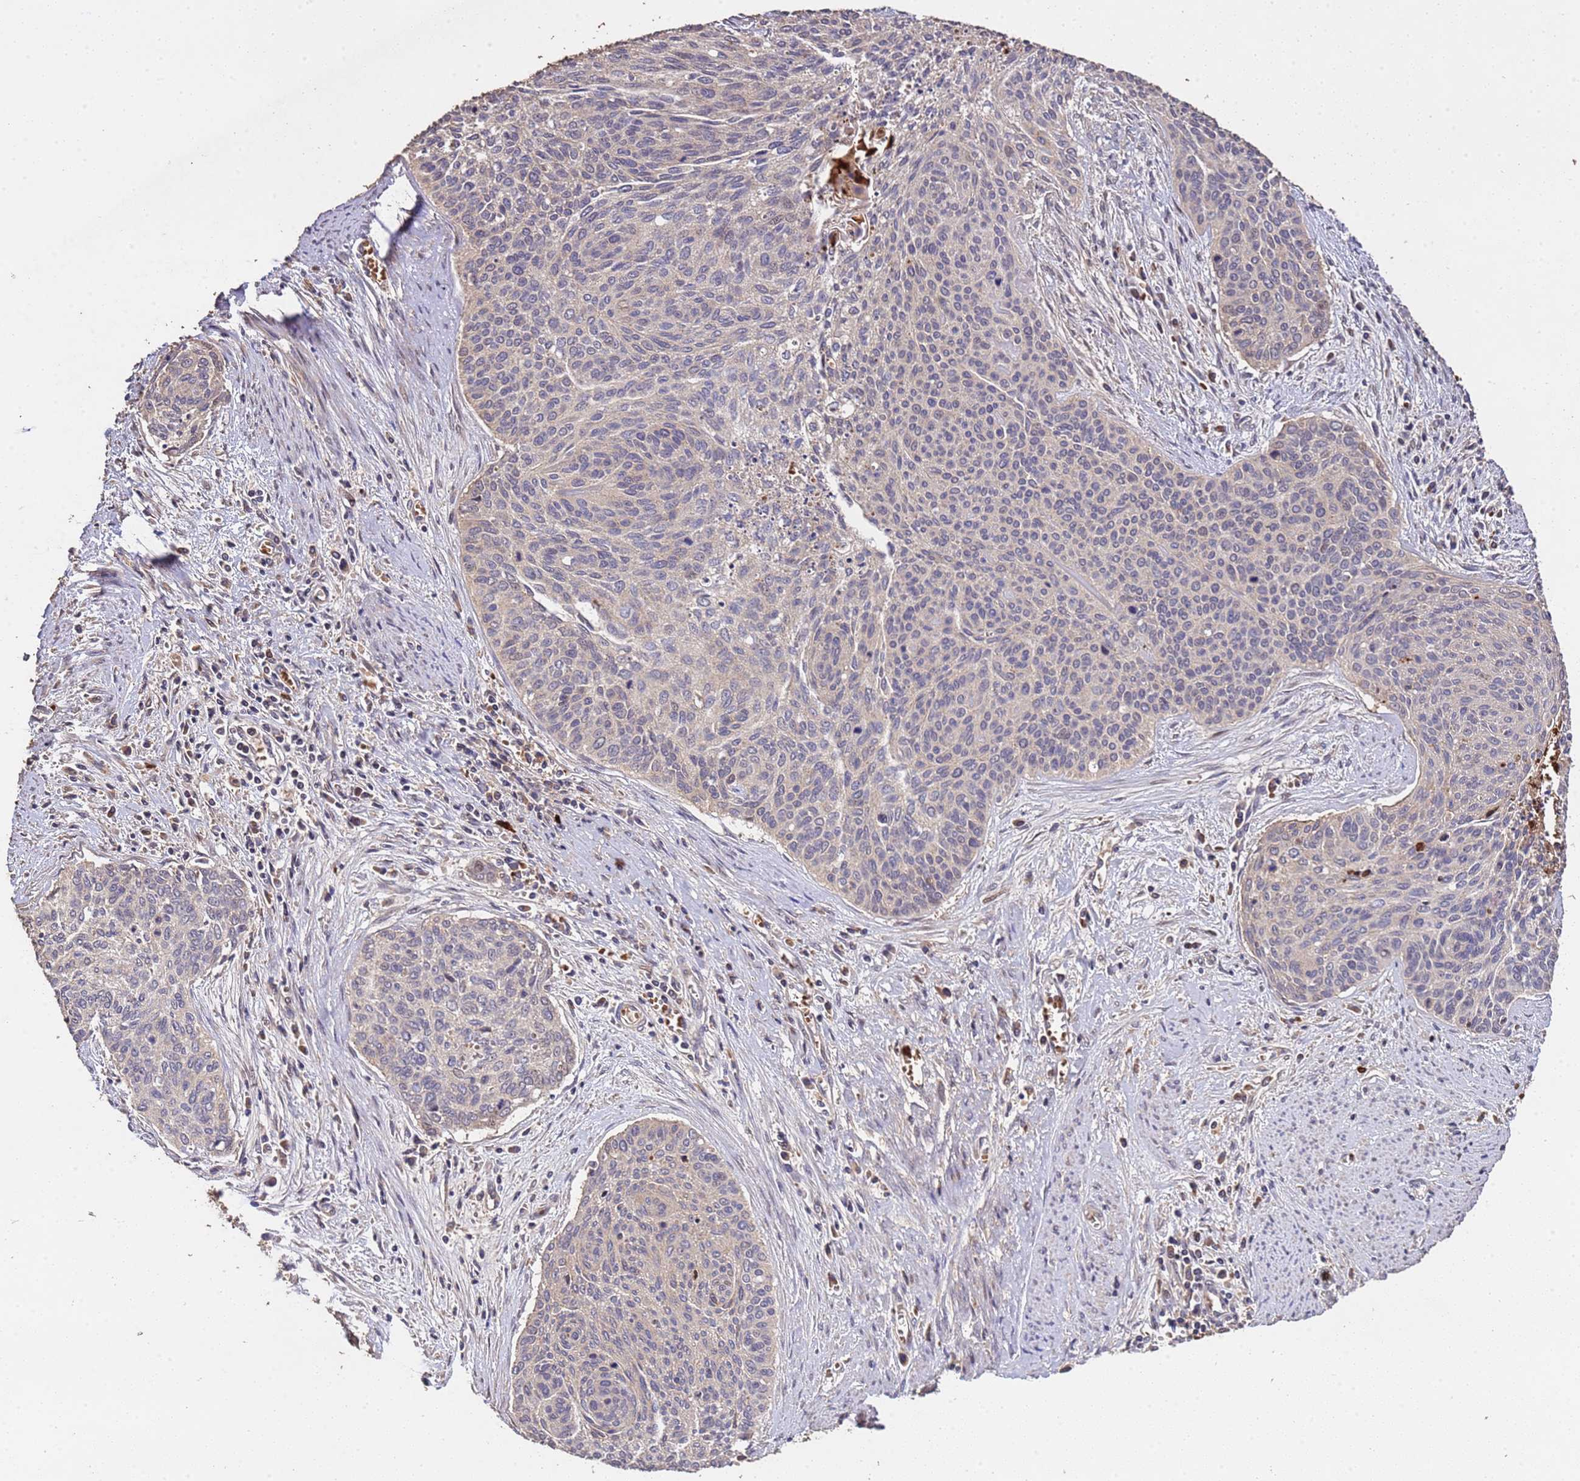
{"staining": {"intensity": "negative", "quantity": "none", "location": "none"}, "tissue": "cervical cancer", "cell_type": "Tumor cells", "image_type": "cancer", "snomed": [{"axis": "morphology", "description": "Squamous cell carcinoma, NOS"}, {"axis": "topography", "description": "Cervix"}], "caption": "This is an immunohistochemistry histopathology image of cervical squamous cell carcinoma. There is no expression in tumor cells.", "gene": "CCDC184", "patient": {"sex": "female", "age": 55}}